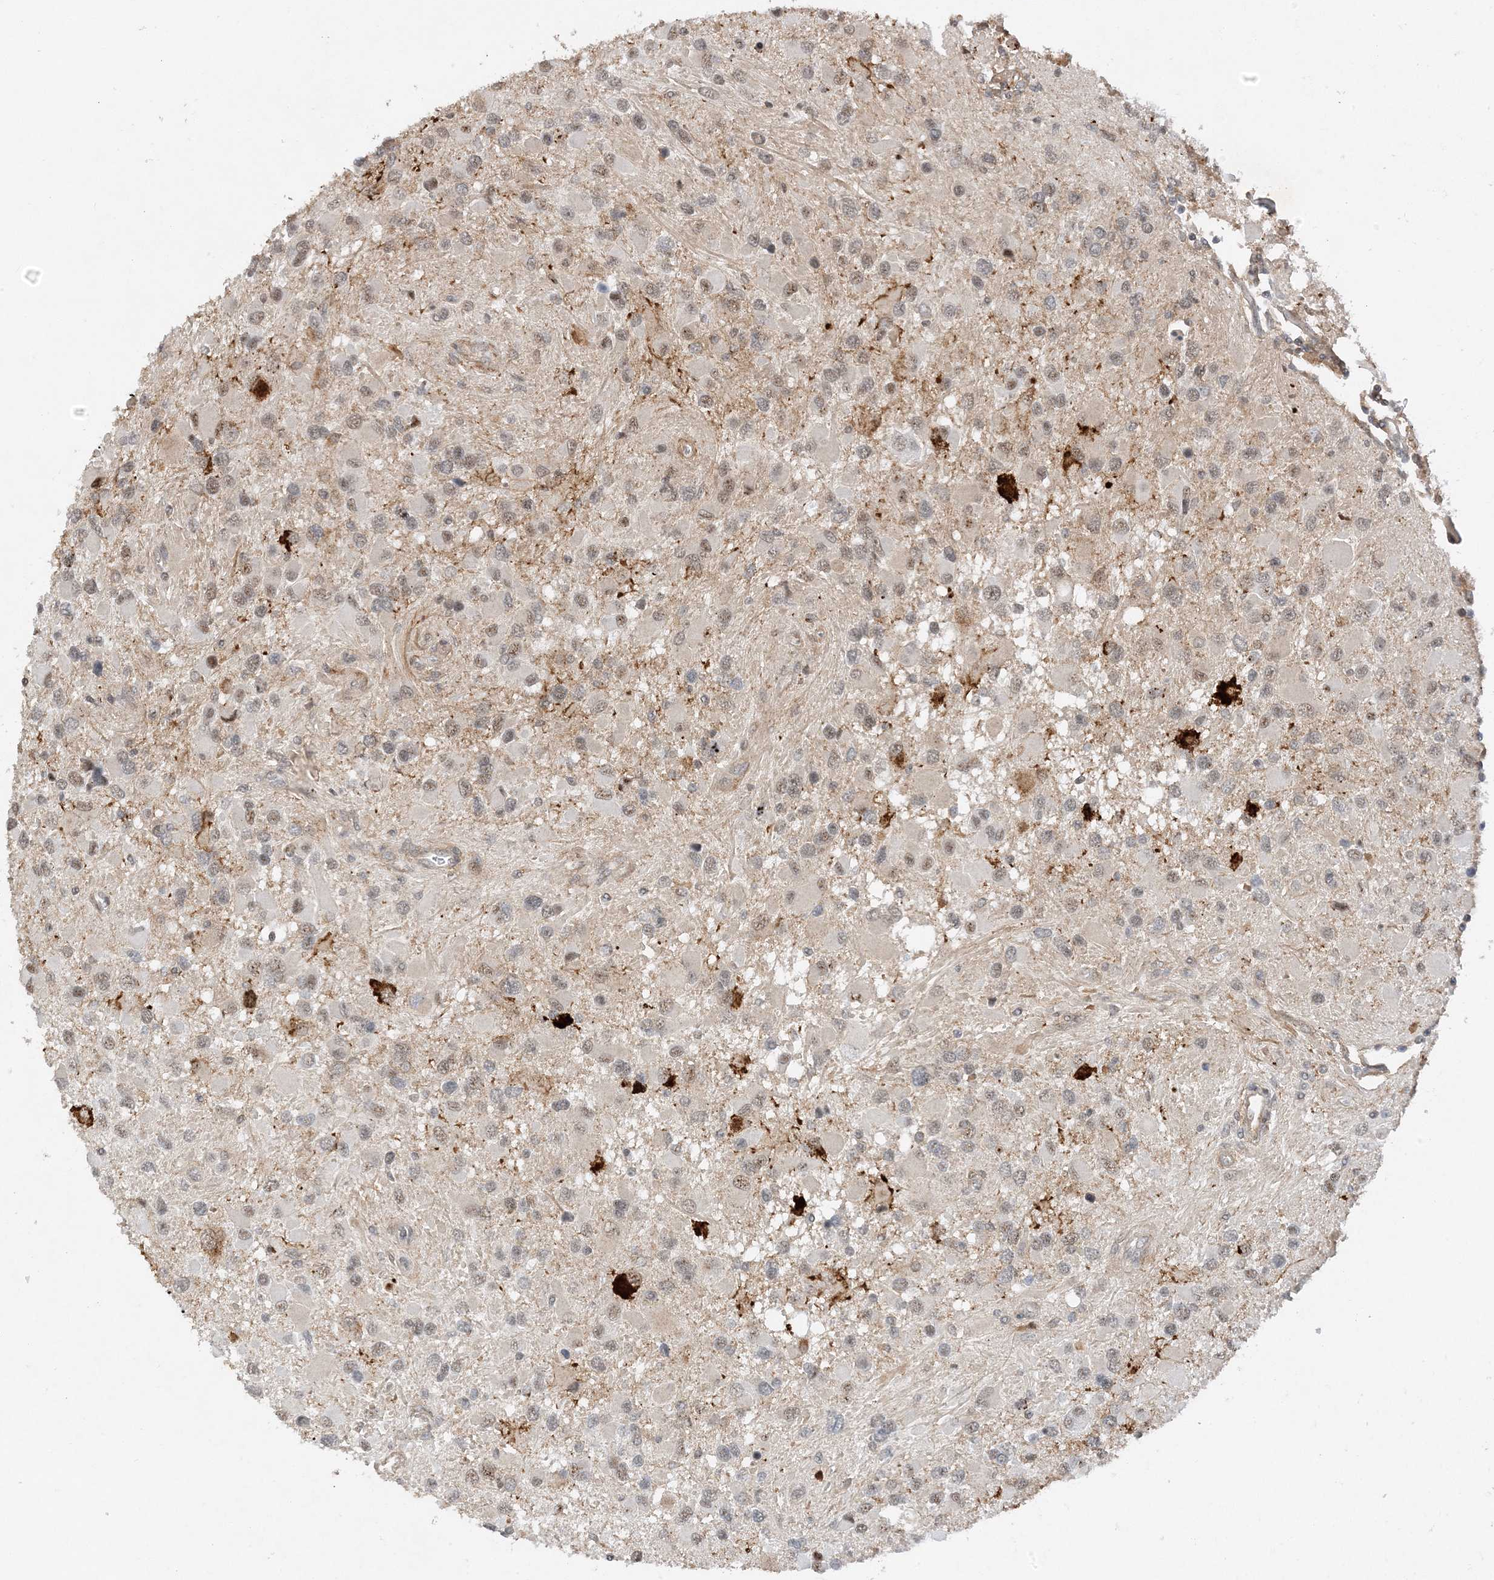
{"staining": {"intensity": "weak", "quantity": "<25%", "location": "nuclear"}, "tissue": "glioma", "cell_type": "Tumor cells", "image_type": "cancer", "snomed": [{"axis": "morphology", "description": "Glioma, malignant, High grade"}, {"axis": "topography", "description": "Brain"}], "caption": "Tumor cells show no significant protein expression in glioma.", "gene": "MAST3", "patient": {"sex": "male", "age": 53}}